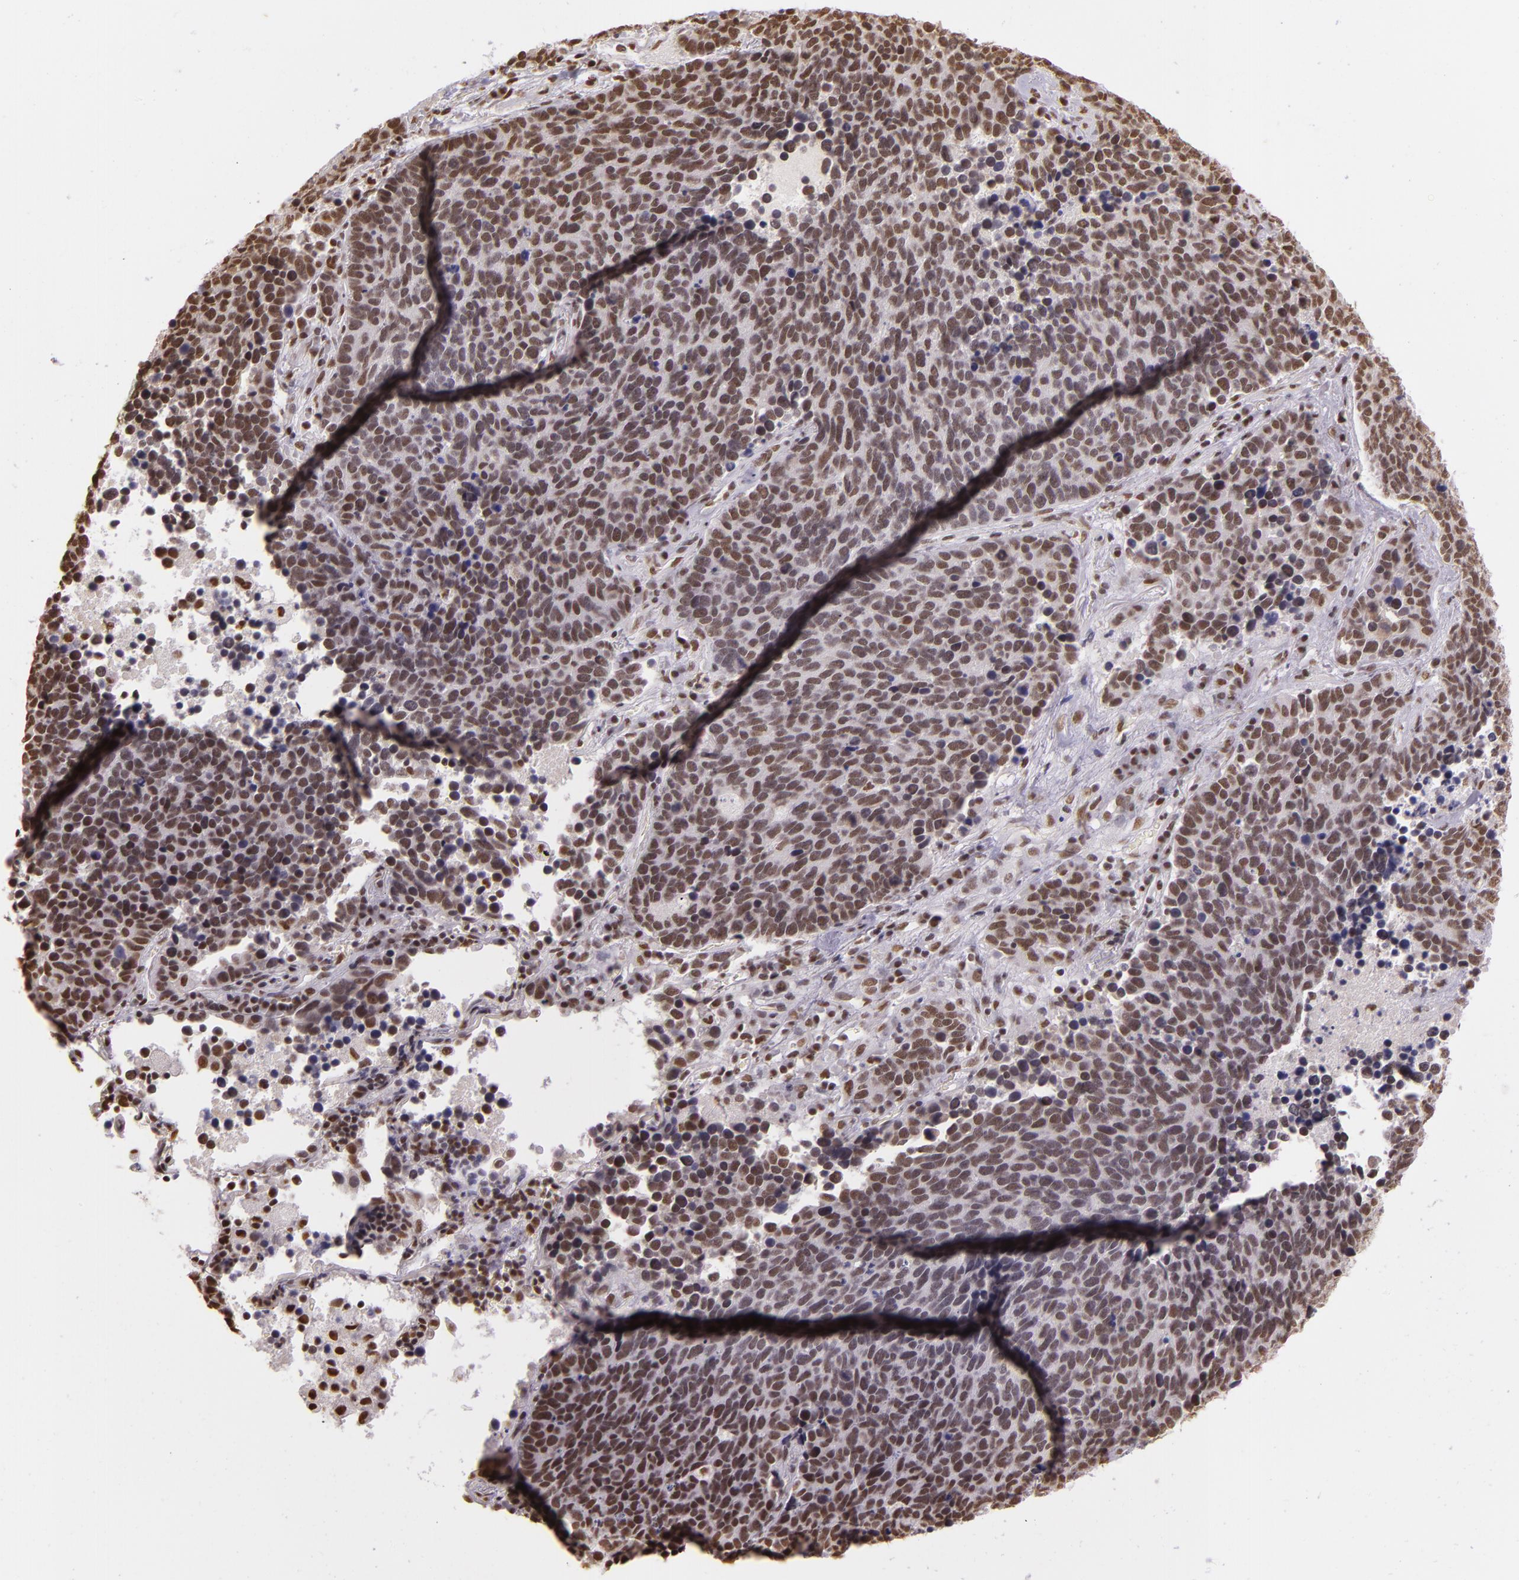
{"staining": {"intensity": "moderate", "quantity": ">75%", "location": "nuclear"}, "tissue": "lung cancer", "cell_type": "Tumor cells", "image_type": "cancer", "snomed": [{"axis": "morphology", "description": "Neoplasm, malignant, NOS"}, {"axis": "topography", "description": "Lung"}], "caption": "Lung cancer (malignant neoplasm) stained for a protein (brown) shows moderate nuclear positive expression in about >75% of tumor cells.", "gene": "USF1", "patient": {"sex": "female", "age": 75}}